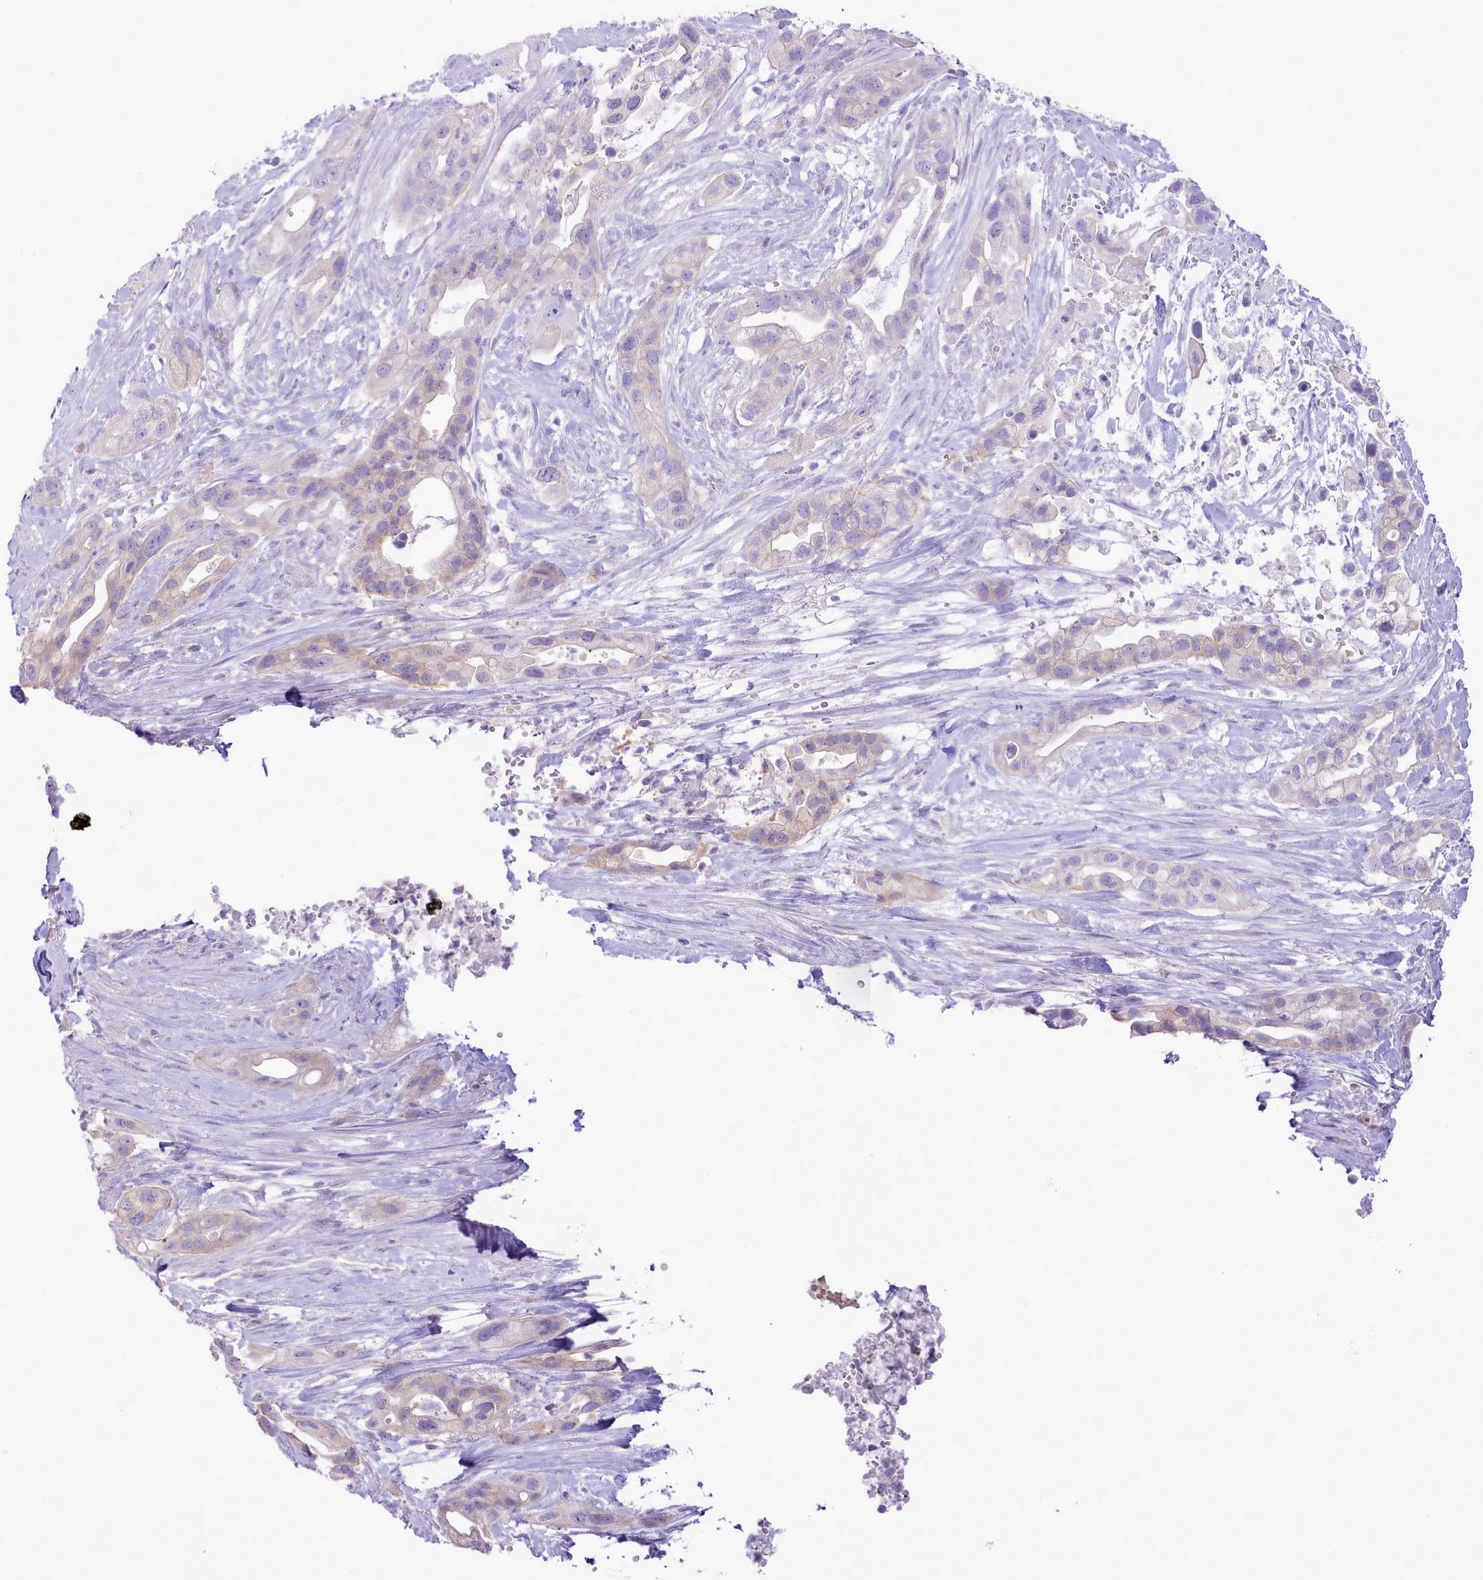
{"staining": {"intensity": "negative", "quantity": "none", "location": "none"}, "tissue": "pancreatic cancer", "cell_type": "Tumor cells", "image_type": "cancer", "snomed": [{"axis": "morphology", "description": "Adenocarcinoma, NOS"}, {"axis": "topography", "description": "Pancreas"}], "caption": "There is no significant expression in tumor cells of pancreatic cancer. (Brightfield microscopy of DAB (3,3'-diaminobenzidine) immunohistochemistry (IHC) at high magnification).", "gene": "MDFI", "patient": {"sex": "male", "age": 44}}